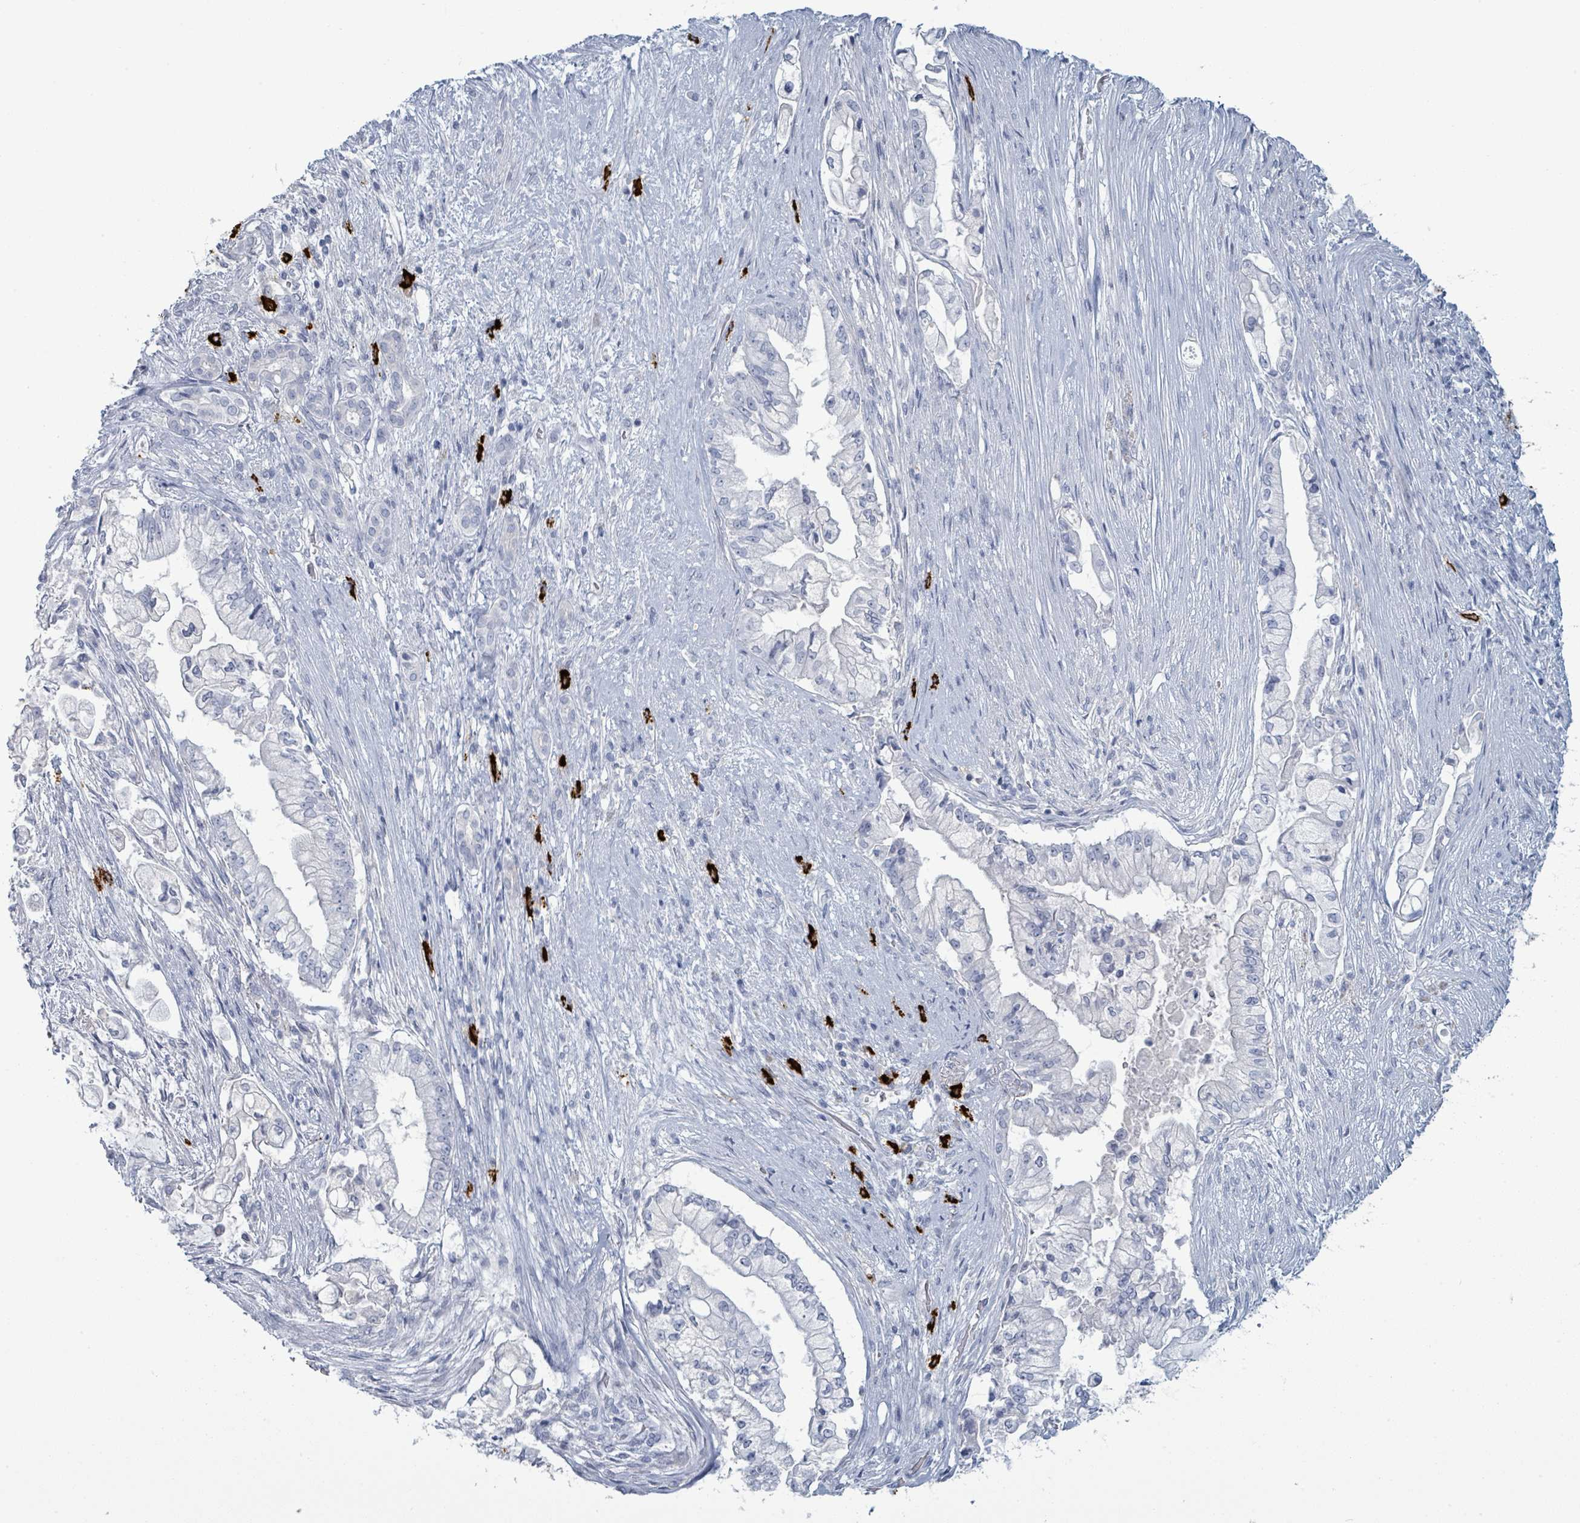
{"staining": {"intensity": "negative", "quantity": "none", "location": "none"}, "tissue": "pancreatic cancer", "cell_type": "Tumor cells", "image_type": "cancer", "snomed": [{"axis": "morphology", "description": "Adenocarcinoma, NOS"}, {"axis": "topography", "description": "Pancreas"}], "caption": "There is no significant positivity in tumor cells of pancreatic cancer (adenocarcinoma). Brightfield microscopy of immunohistochemistry (IHC) stained with DAB (brown) and hematoxylin (blue), captured at high magnification.", "gene": "VPS13D", "patient": {"sex": "female", "age": 69}}